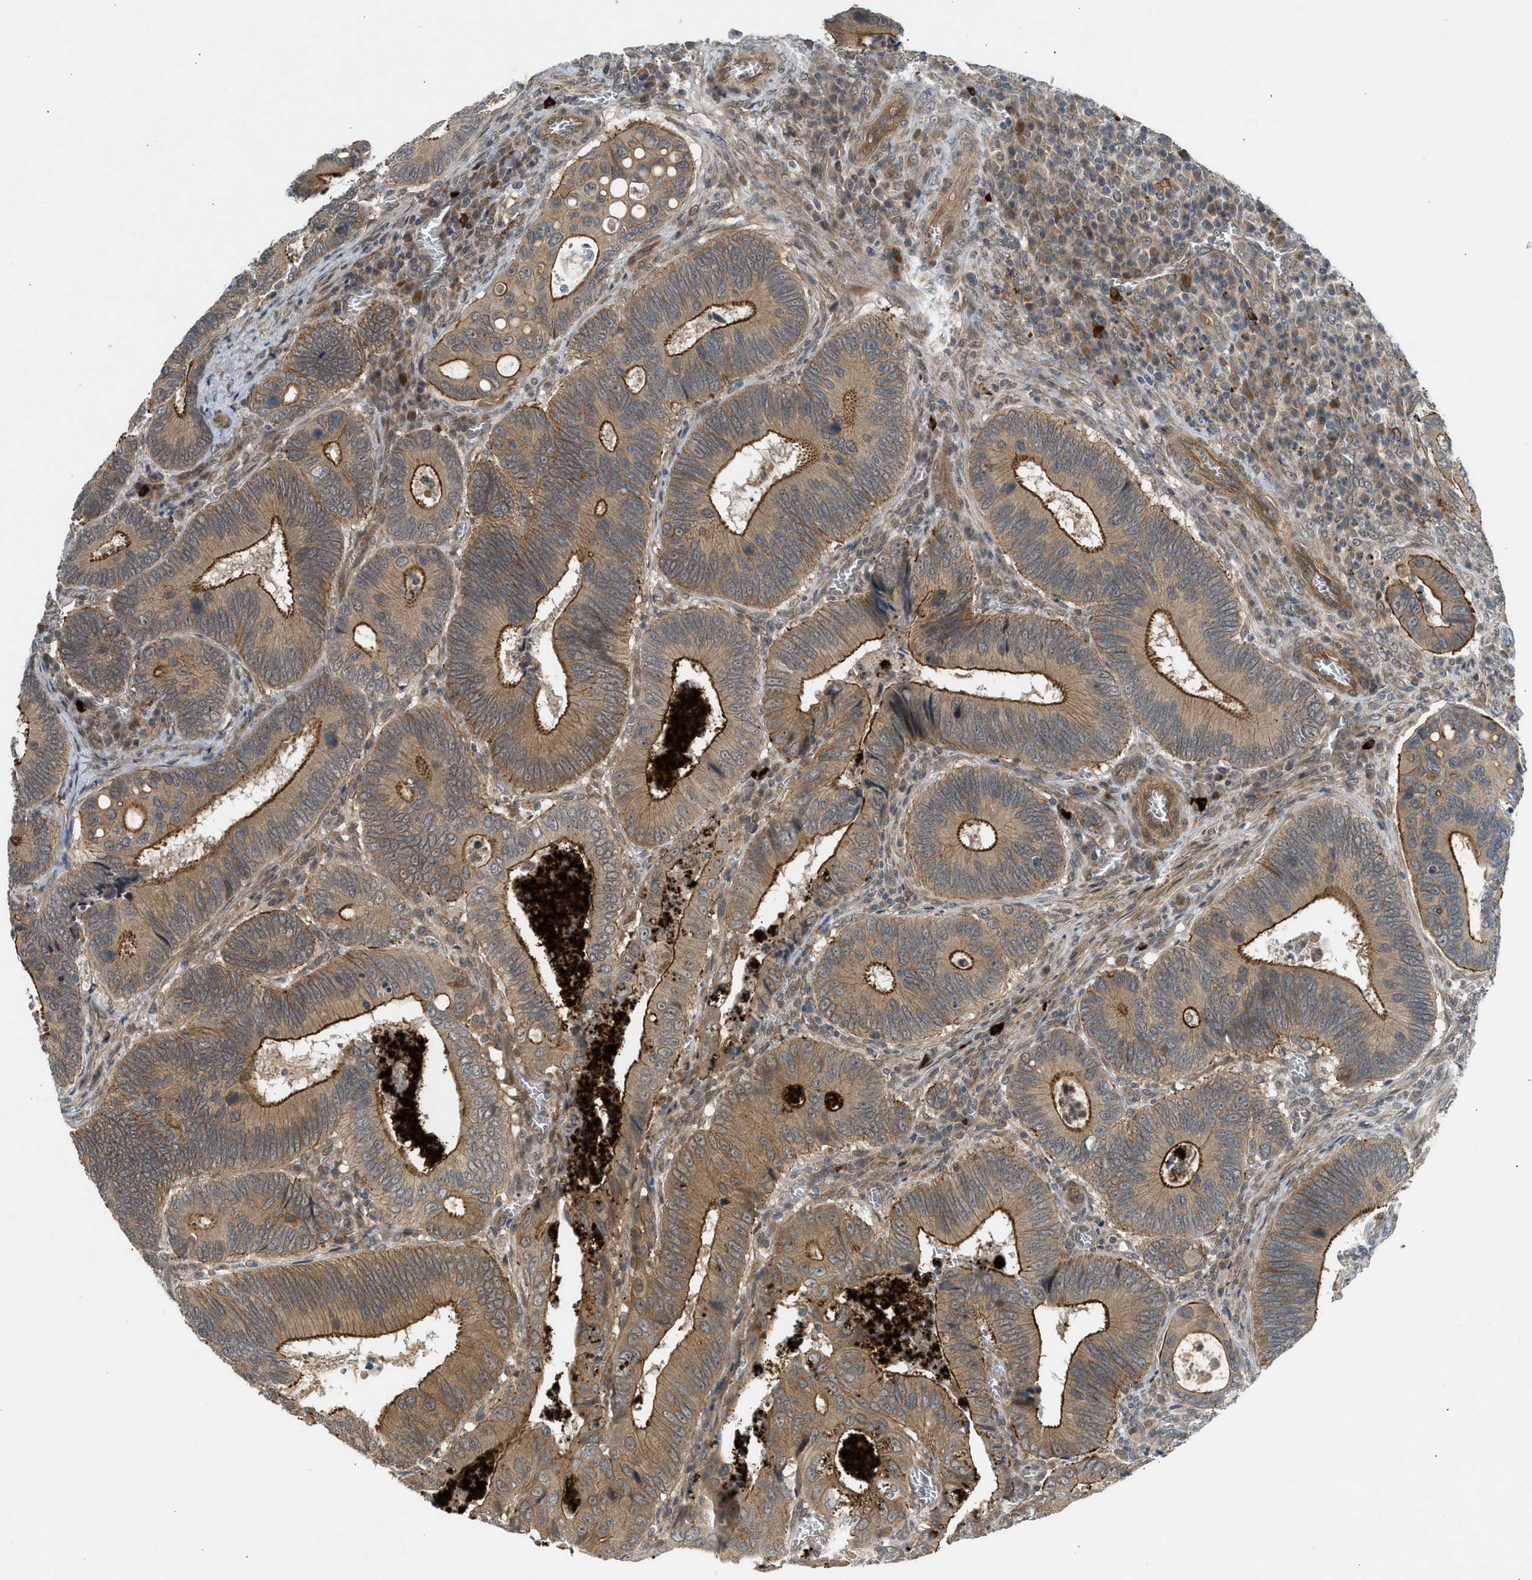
{"staining": {"intensity": "strong", "quantity": ">75%", "location": "cytoplasmic/membranous"}, "tissue": "colorectal cancer", "cell_type": "Tumor cells", "image_type": "cancer", "snomed": [{"axis": "morphology", "description": "Inflammation, NOS"}, {"axis": "morphology", "description": "Adenocarcinoma, NOS"}, {"axis": "topography", "description": "Colon"}], "caption": "This image demonstrates colorectal cancer (adenocarcinoma) stained with IHC to label a protein in brown. The cytoplasmic/membranous of tumor cells show strong positivity for the protein. Nuclei are counter-stained blue.", "gene": "ADCY8", "patient": {"sex": "male", "age": 72}}